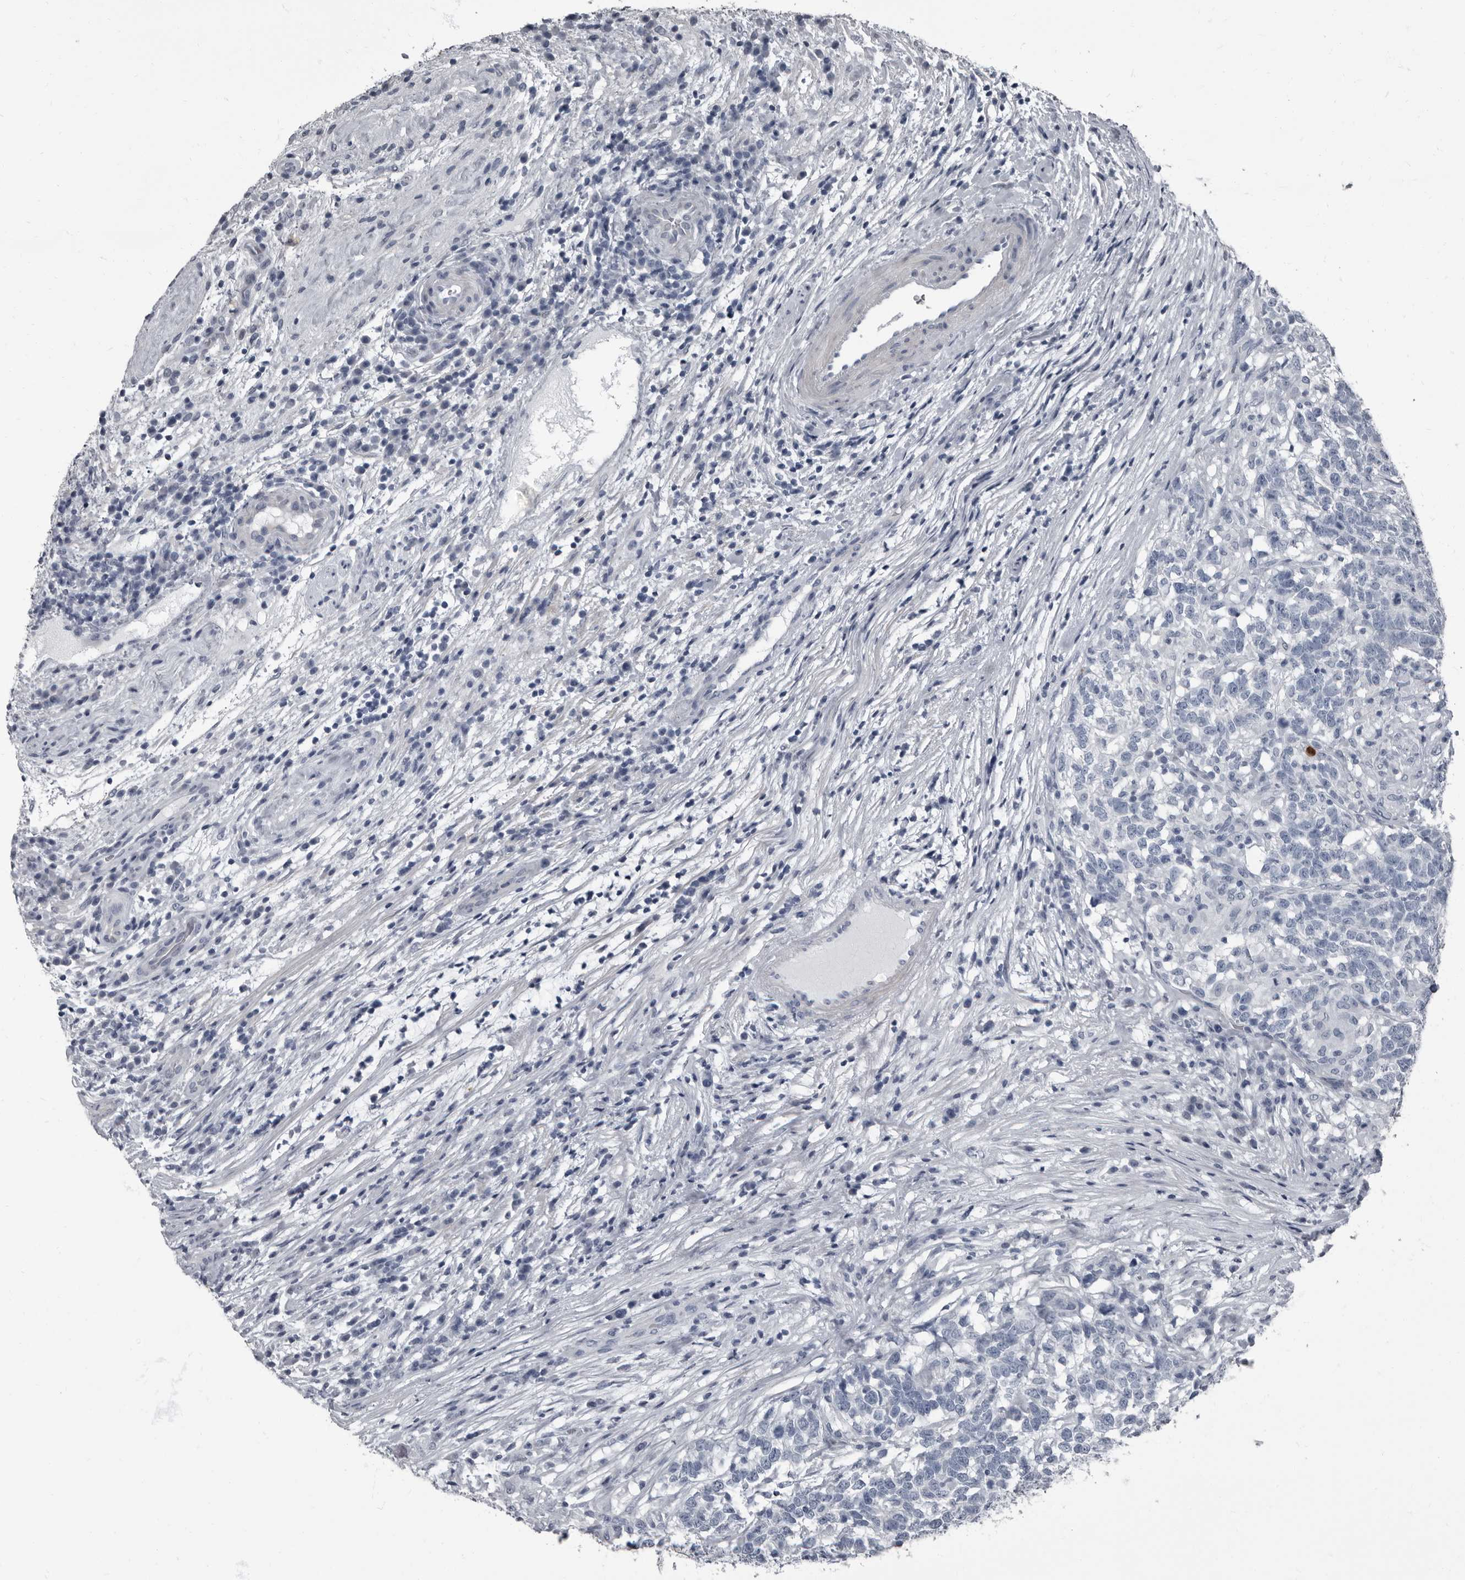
{"staining": {"intensity": "negative", "quantity": "none", "location": "none"}, "tissue": "testis cancer", "cell_type": "Tumor cells", "image_type": "cancer", "snomed": [{"axis": "morphology", "description": "Carcinoma, Embryonal, NOS"}, {"axis": "topography", "description": "Testis"}], "caption": "The IHC micrograph has no significant staining in tumor cells of embryonal carcinoma (testis) tissue. (DAB (3,3'-diaminobenzidine) IHC visualized using brightfield microscopy, high magnification).", "gene": "TPD52L1", "patient": {"sex": "male", "age": 26}}